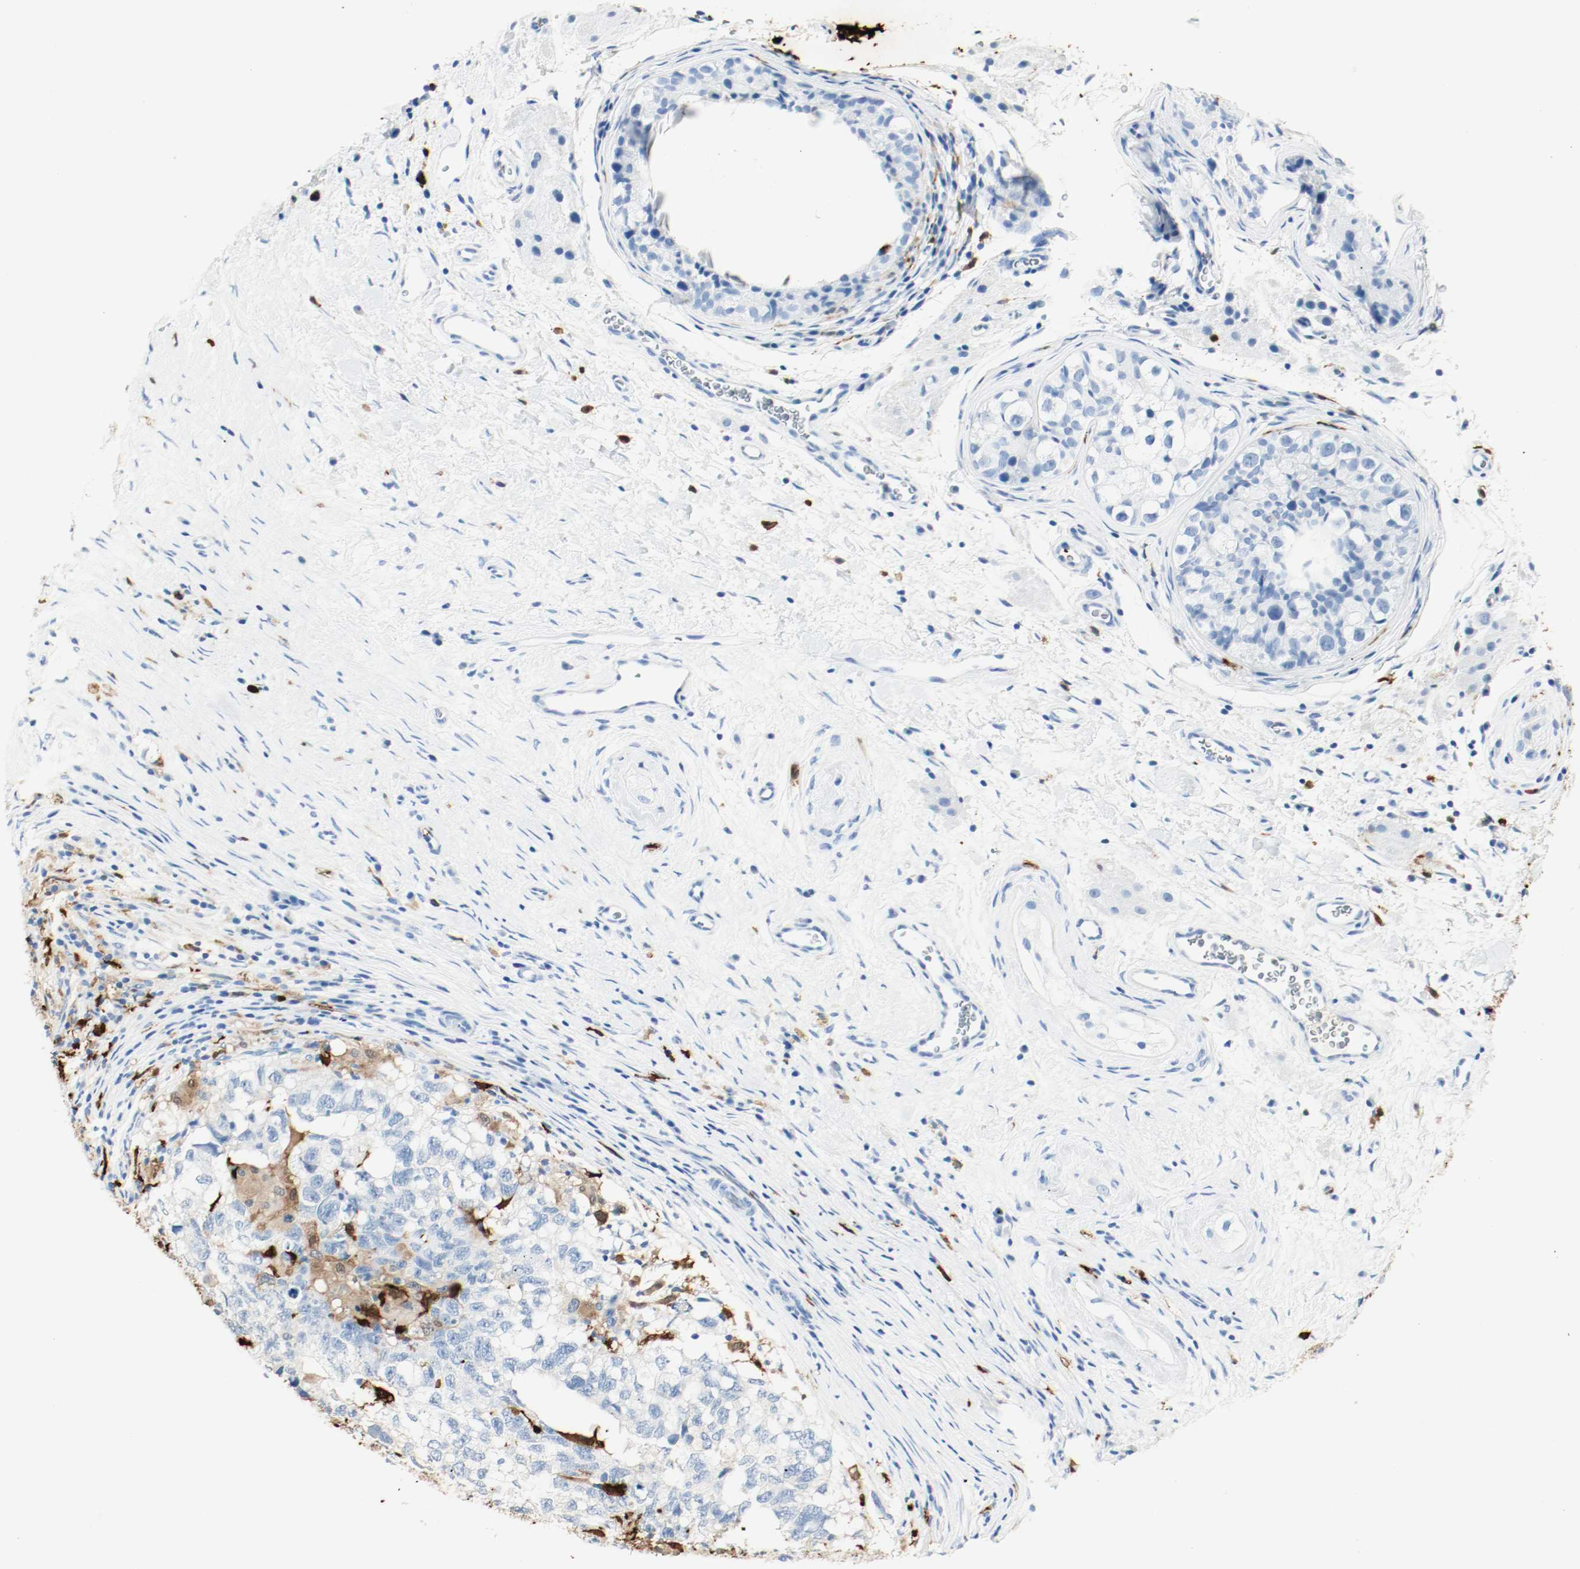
{"staining": {"intensity": "negative", "quantity": "none", "location": "none"}, "tissue": "testis cancer", "cell_type": "Tumor cells", "image_type": "cancer", "snomed": [{"axis": "morphology", "description": "Carcinoma, Embryonal, NOS"}, {"axis": "topography", "description": "Testis"}], "caption": "A histopathology image of human testis embryonal carcinoma is negative for staining in tumor cells.", "gene": "S100A9", "patient": {"sex": "male", "age": 21}}